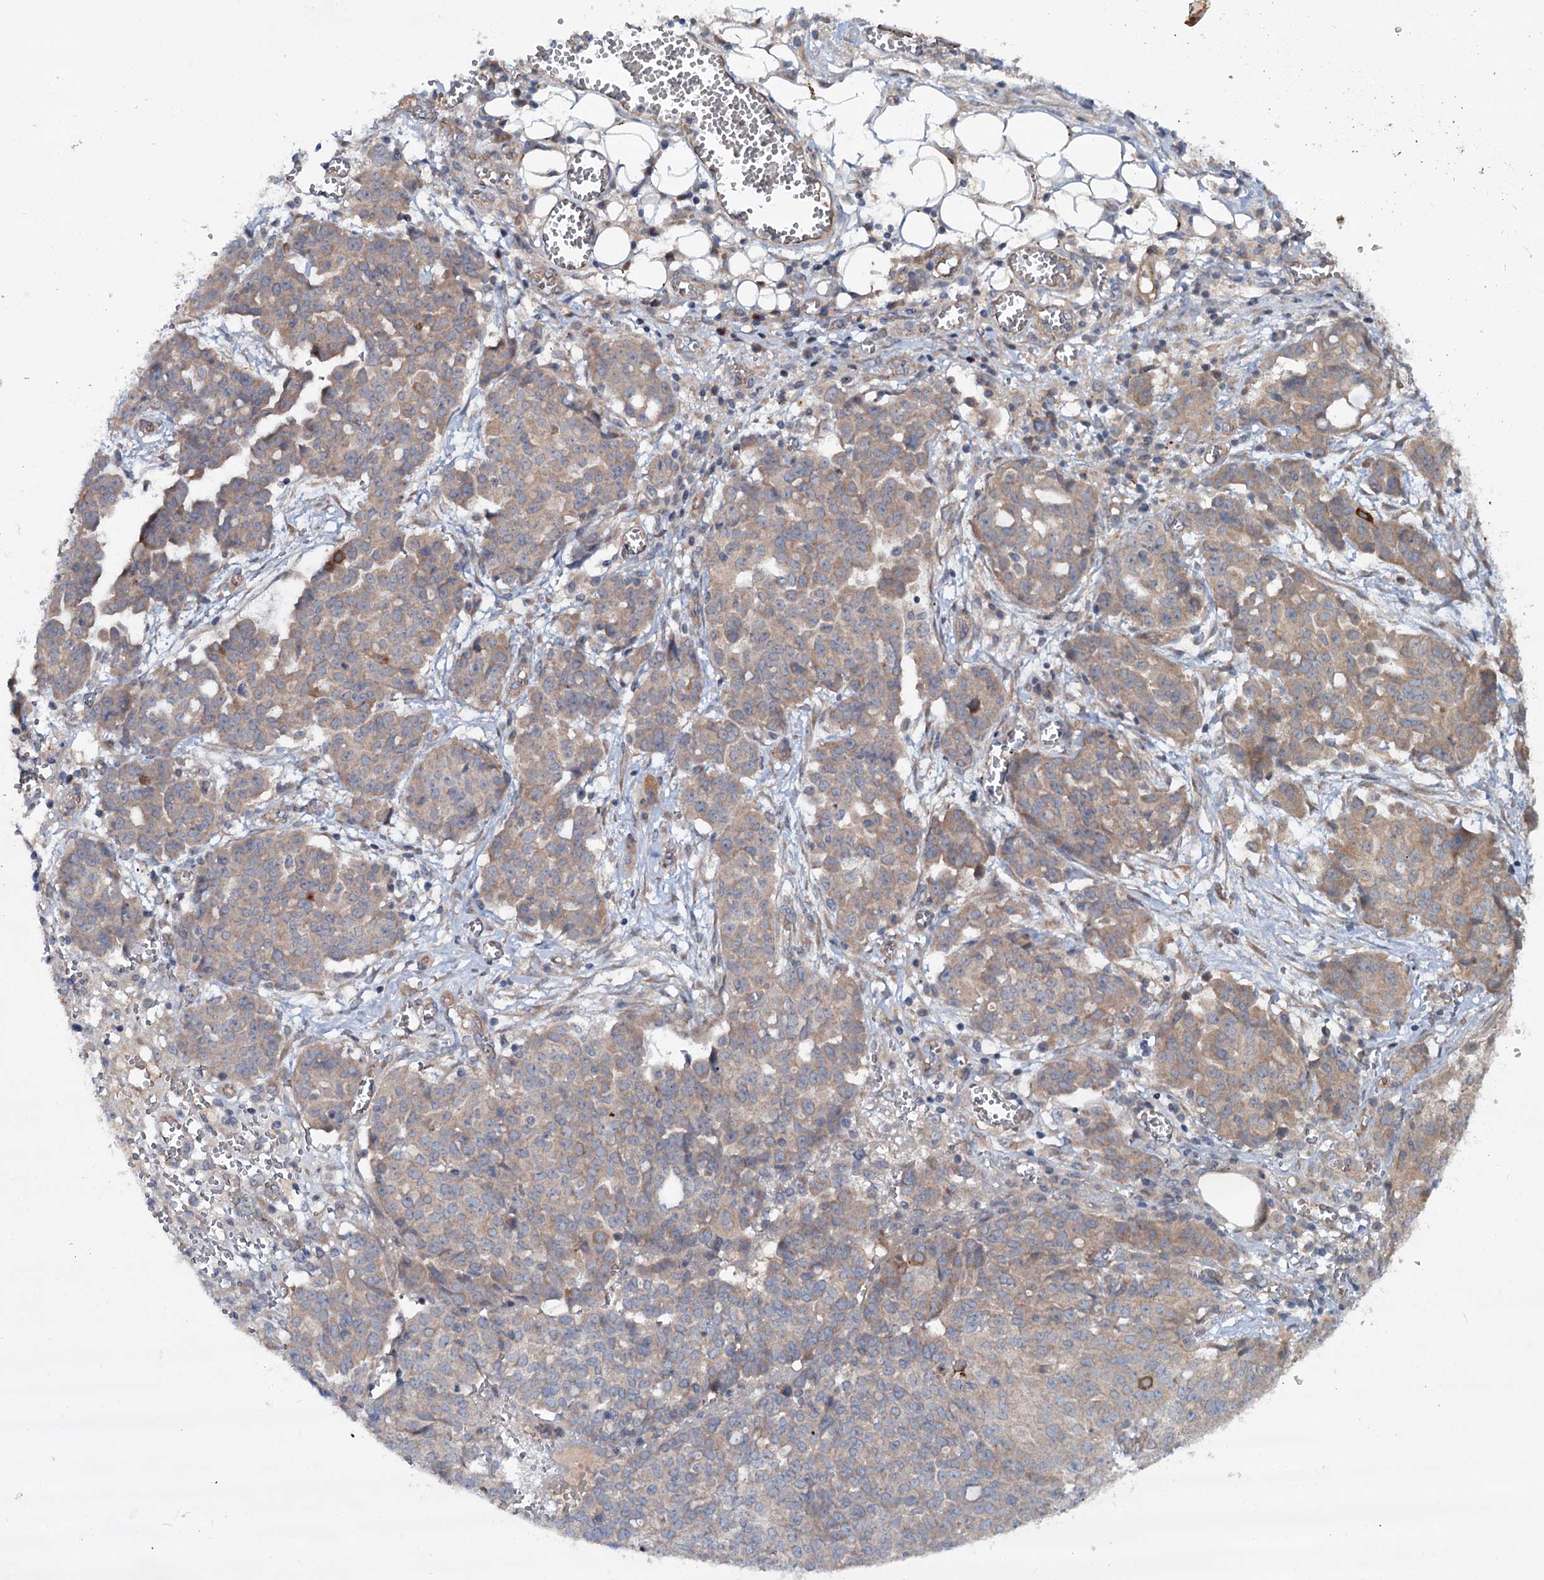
{"staining": {"intensity": "moderate", "quantity": "<25%", "location": "cytoplasmic/membranous"}, "tissue": "ovarian cancer", "cell_type": "Tumor cells", "image_type": "cancer", "snomed": [{"axis": "morphology", "description": "Cystadenocarcinoma, serous, NOS"}, {"axis": "topography", "description": "Soft tissue"}, {"axis": "topography", "description": "Ovary"}], "caption": "There is low levels of moderate cytoplasmic/membranous expression in tumor cells of ovarian cancer (serous cystadenocarcinoma), as demonstrated by immunohistochemical staining (brown color).", "gene": "ADGRG4", "patient": {"sex": "female", "age": 57}}